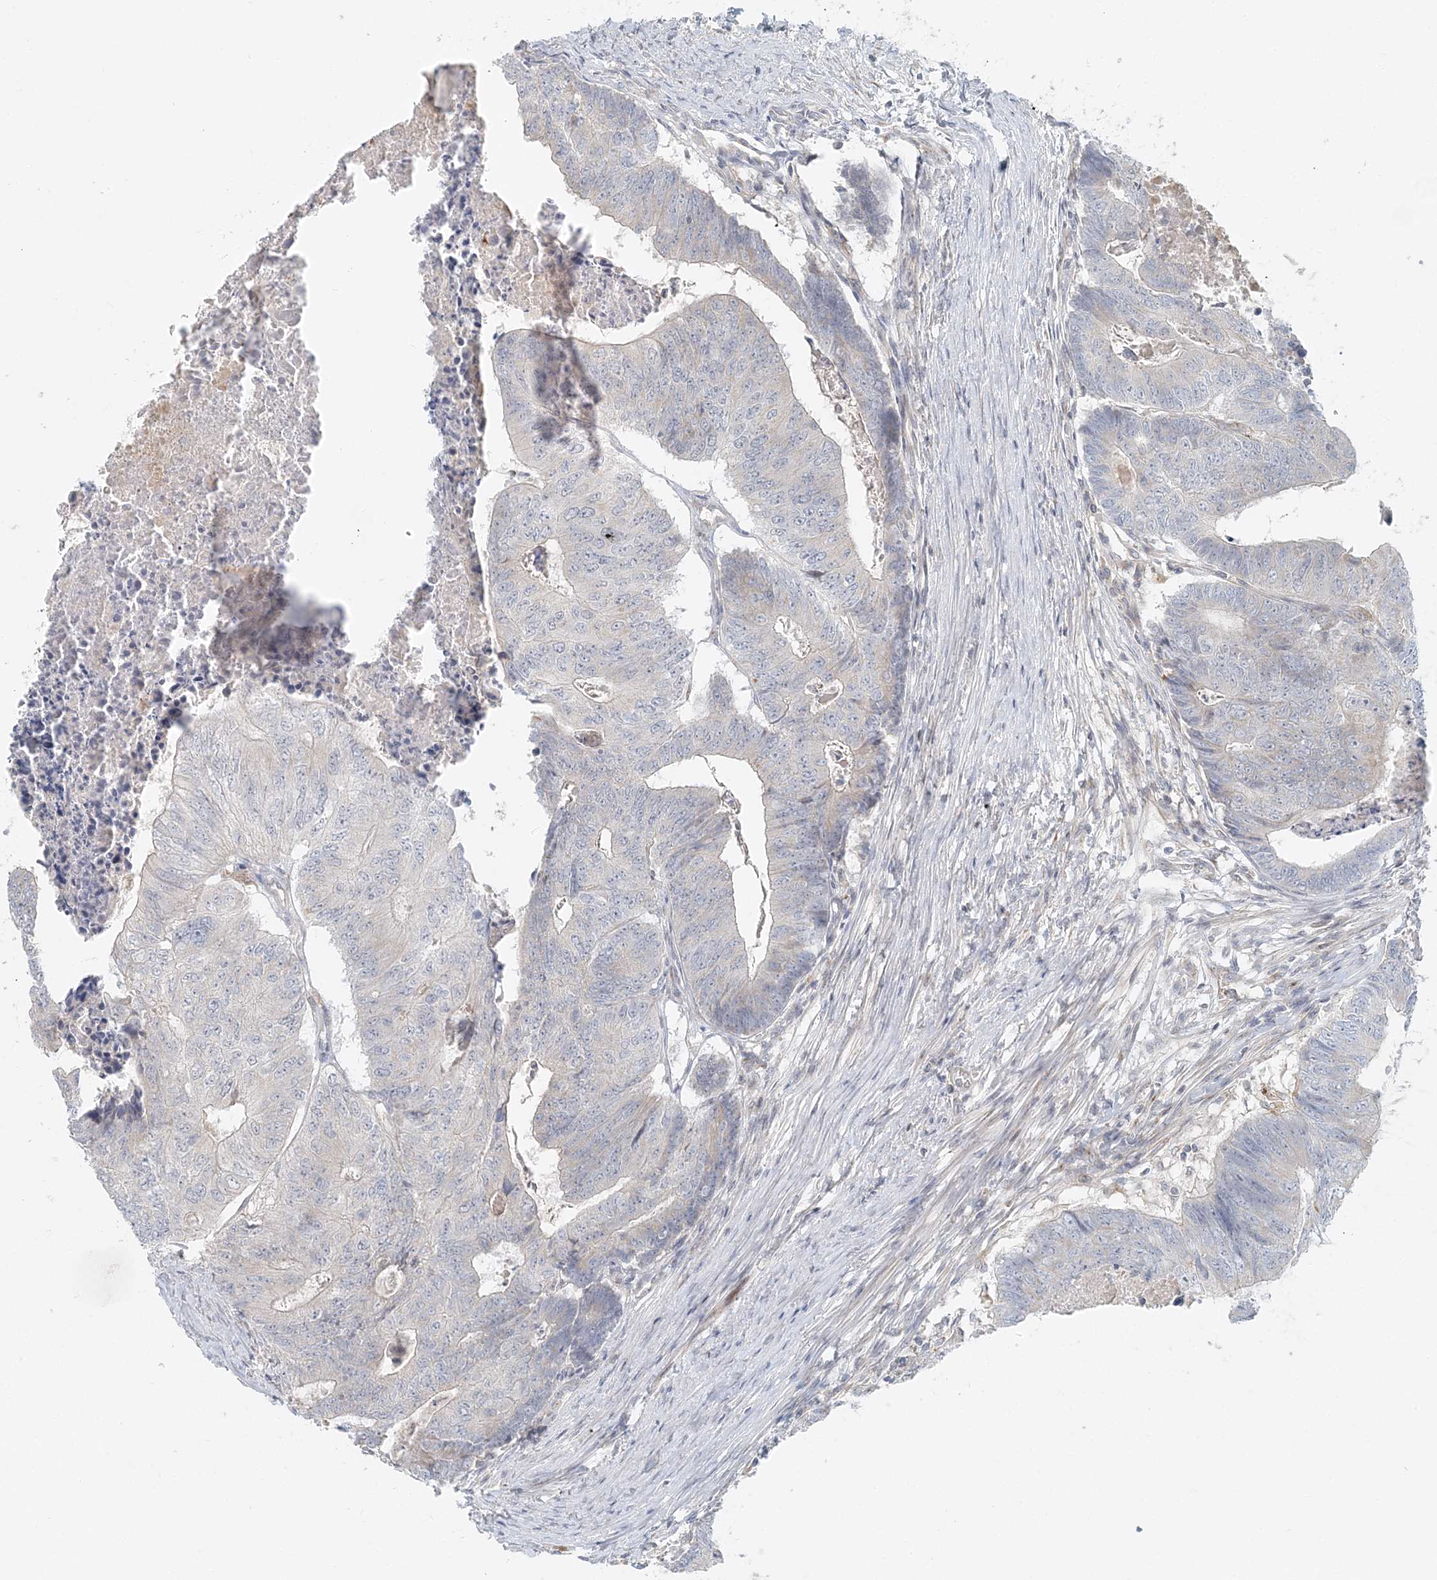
{"staining": {"intensity": "negative", "quantity": "none", "location": "none"}, "tissue": "colorectal cancer", "cell_type": "Tumor cells", "image_type": "cancer", "snomed": [{"axis": "morphology", "description": "Adenocarcinoma, NOS"}, {"axis": "topography", "description": "Colon"}], "caption": "There is no significant positivity in tumor cells of colorectal adenocarcinoma.", "gene": "NAA11", "patient": {"sex": "female", "age": 67}}